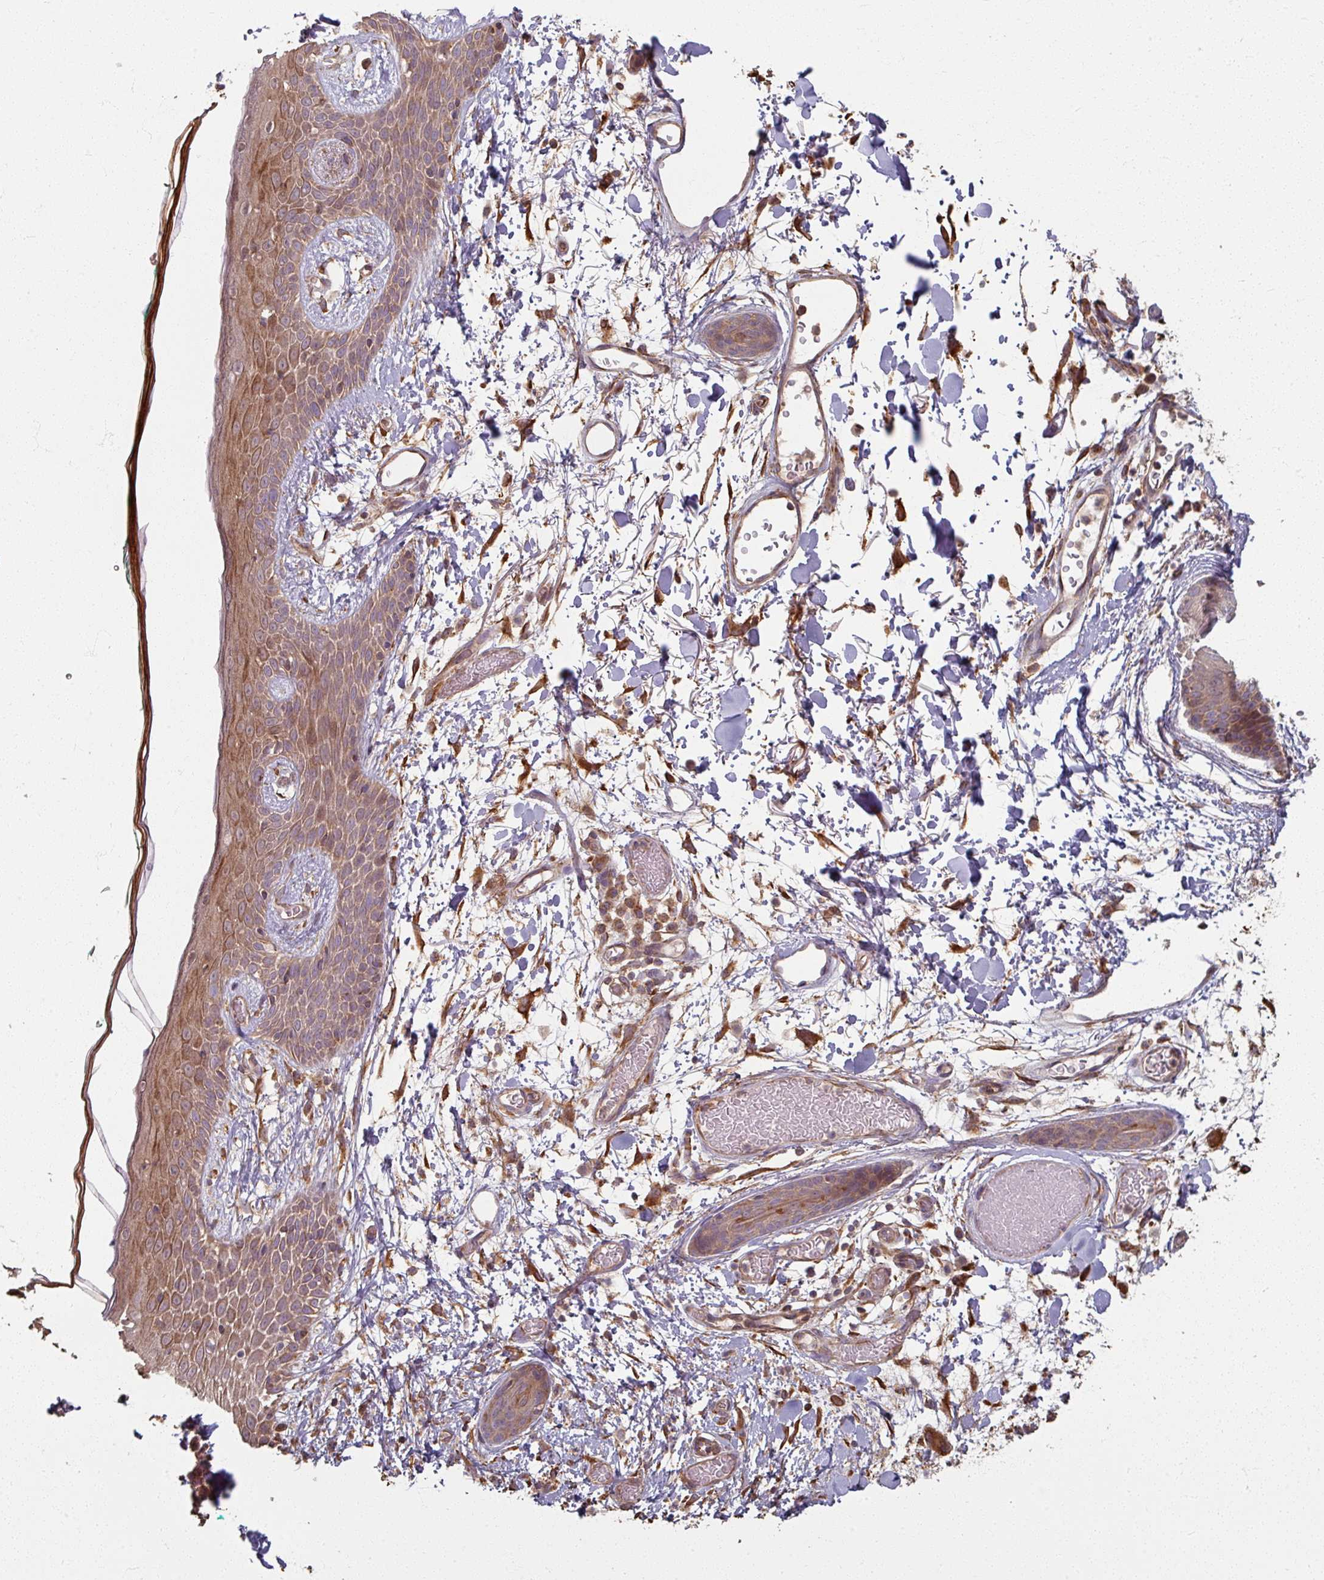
{"staining": {"intensity": "moderate", "quantity": ">75%", "location": "cytoplasmic/membranous"}, "tissue": "skin", "cell_type": "Fibroblasts", "image_type": "normal", "snomed": [{"axis": "morphology", "description": "Normal tissue, NOS"}, {"axis": "topography", "description": "Skin"}], "caption": "A medium amount of moderate cytoplasmic/membranous expression is appreciated in about >75% of fibroblasts in normal skin. (brown staining indicates protein expression, while blue staining denotes nuclei).", "gene": "CCDC68", "patient": {"sex": "male", "age": 79}}